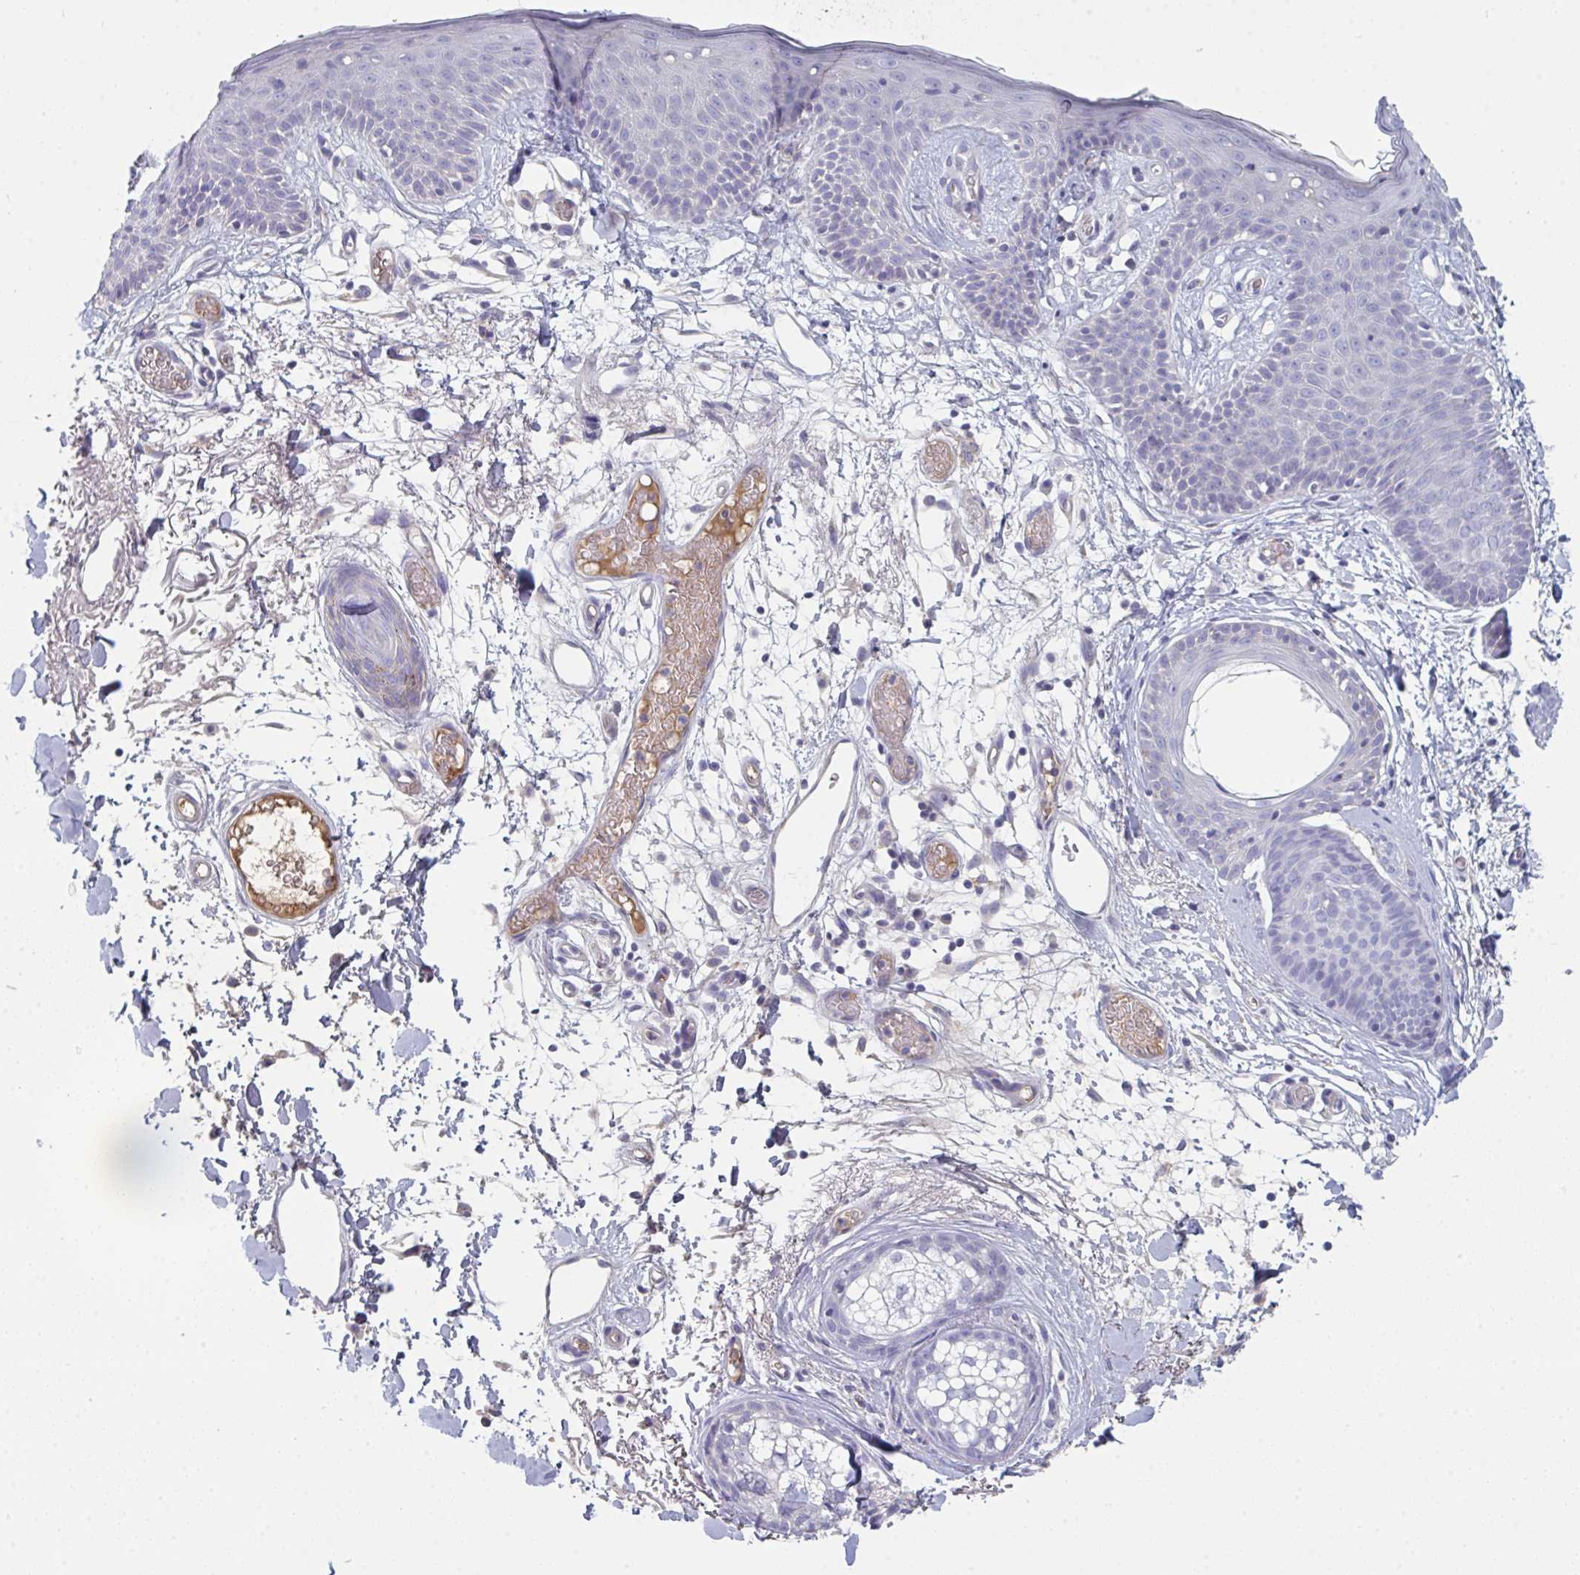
{"staining": {"intensity": "negative", "quantity": "none", "location": "none"}, "tissue": "skin", "cell_type": "Fibroblasts", "image_type": "normal", "snomed": [{"axis": "morphology", "description": "Normal tissue, NOS"}, {"axis": "topography", "description": "Skin"}], "caption": "IHC photomicrograph of unremarkable human skin stained for a protein (brown), which displays no expression in fibroblasts. (Brightfield microscopy of DAB (3,3'-diaminobenzidine) immunohistochemistry (IHC) at high magnification).", "gene": "HGFAC", "patient": {"sex": "male", "age": 79}}